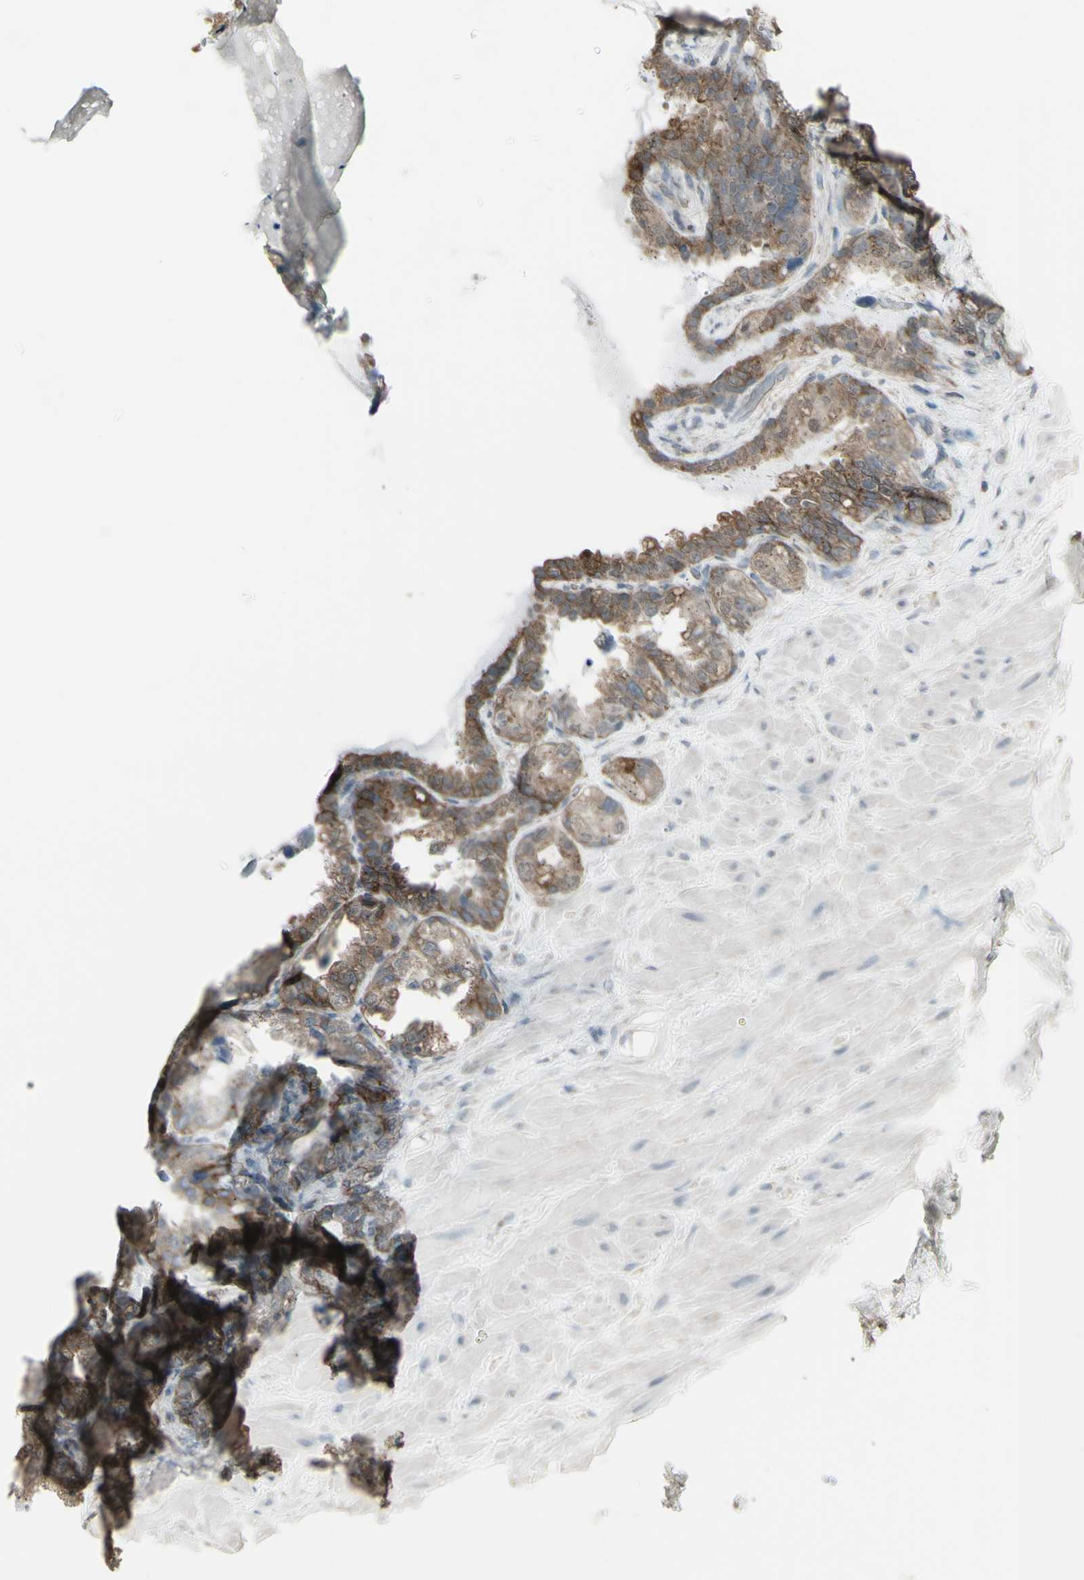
{"staining": {"intensity": "moderate", "quantity": ">75%", "location": "cytoplasmic/membranous"}, "tissue": "seminal vesicle", "cell_type": "Glandular cells", "image_type": "normal", "snomed": [{"axis": "morphology", "description": "Normal tissue, NOS"}, {"axis": "topography", "description": "Seminal veicle"}], "caption": "About >75% of glandular cells in unremarkable seminal vesicle display moderate cytoplasmic/membranous protein staining as visualized by brown immunohistochemical staining.", "gene": "ENSG00000285526", "patient": {"sex": "male", "age": 68}}